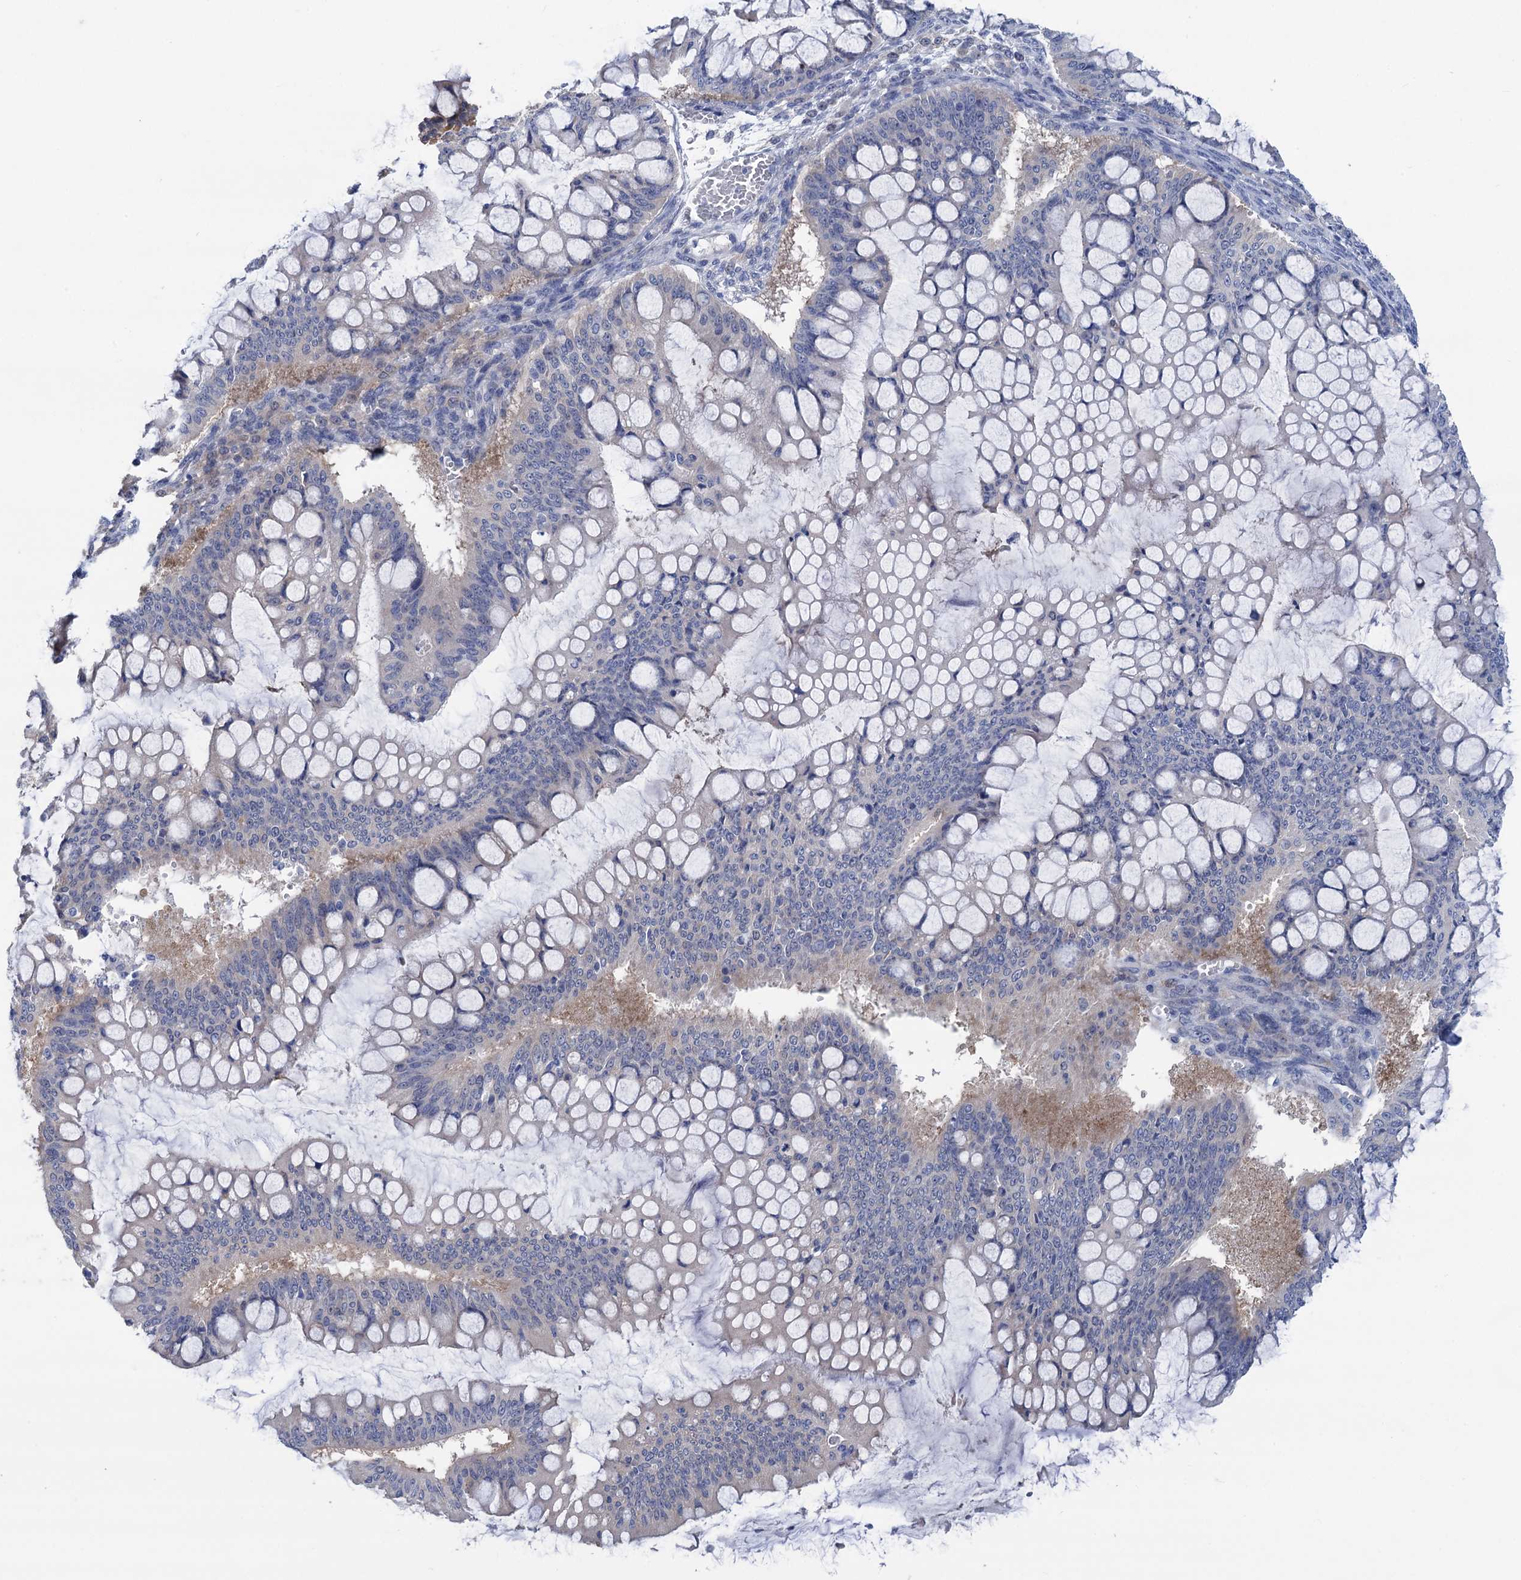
{"staining": {"intensity": "negative", "quantity": "none", "location": "none"}, "tissue": "ovarian cancer", "cell_type": "Tumor cells", "image_type": "cancer", "snomed": [{"axis": "morphology", "description": "Cystadenocarcinoma, mucinous, NOS"}, {"axis": "topography", "description": "Ovary"}], "caption": "The immunohistochemistry (IHC) image has no significant staining in tumor cells of mucinous cystadenocarcinoma (ovarian) tissue. (Brightfield microscopy of DAB immunohistochemistry at high magnification).", "gene": "ZNRD2", "patient": {"sex": "female", "age": 73}}